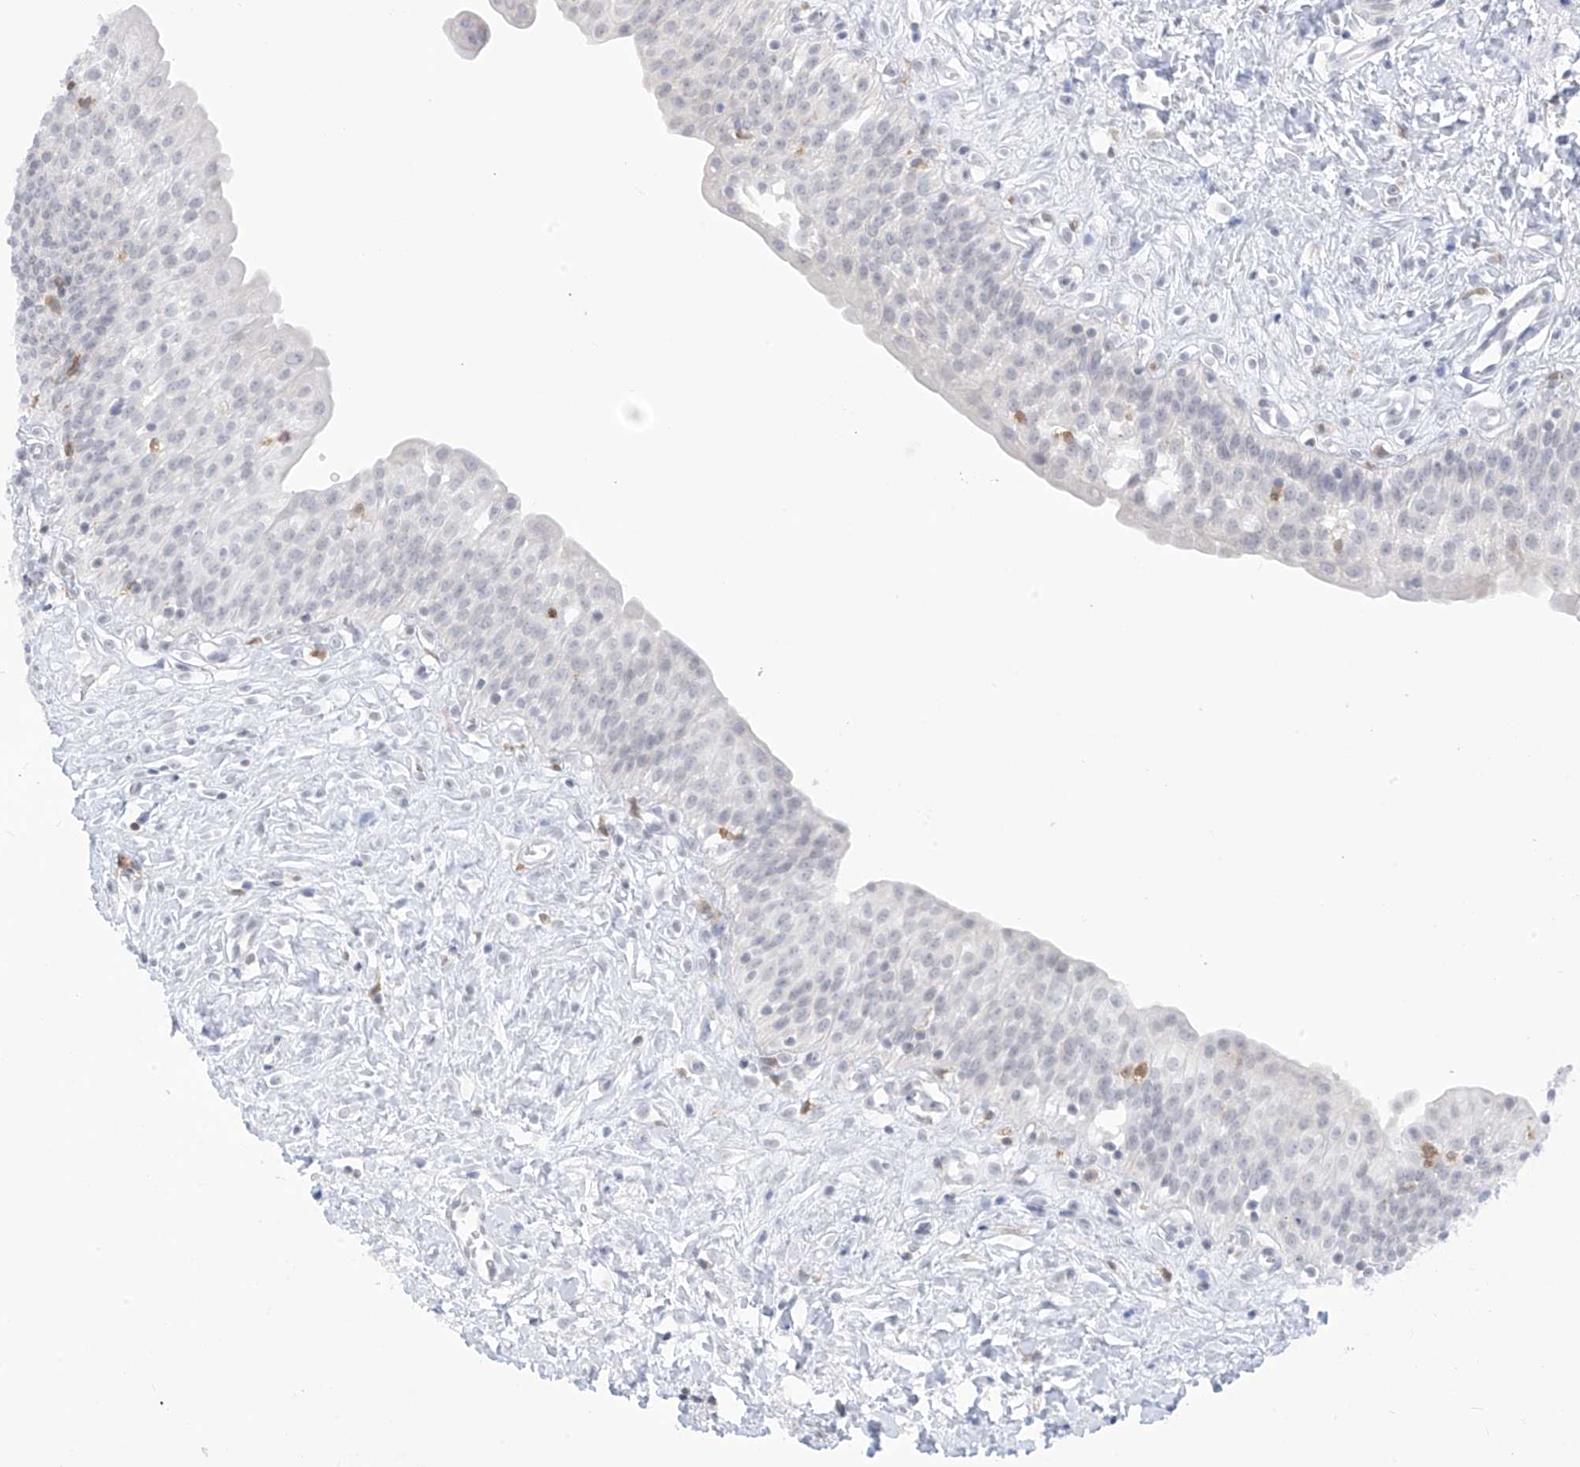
{"staining": {"intensity": "negative", "quantity": "none", "location": "none"}, "tissue": "urinary bladder", "cell_type": "Urothelial cells", "image_type": "normal", "snomed": [{"axis": "morphology", "description": "Normal tissue, NOS"}, {"axis": "topography", "description": "Urinary bladder"}], "caption": "IHC of benign human urinary bladder exhibits no staining in urothelial cells.", "gene": "TBXAS1", "patient": {"sex": "male", "age": 51}}